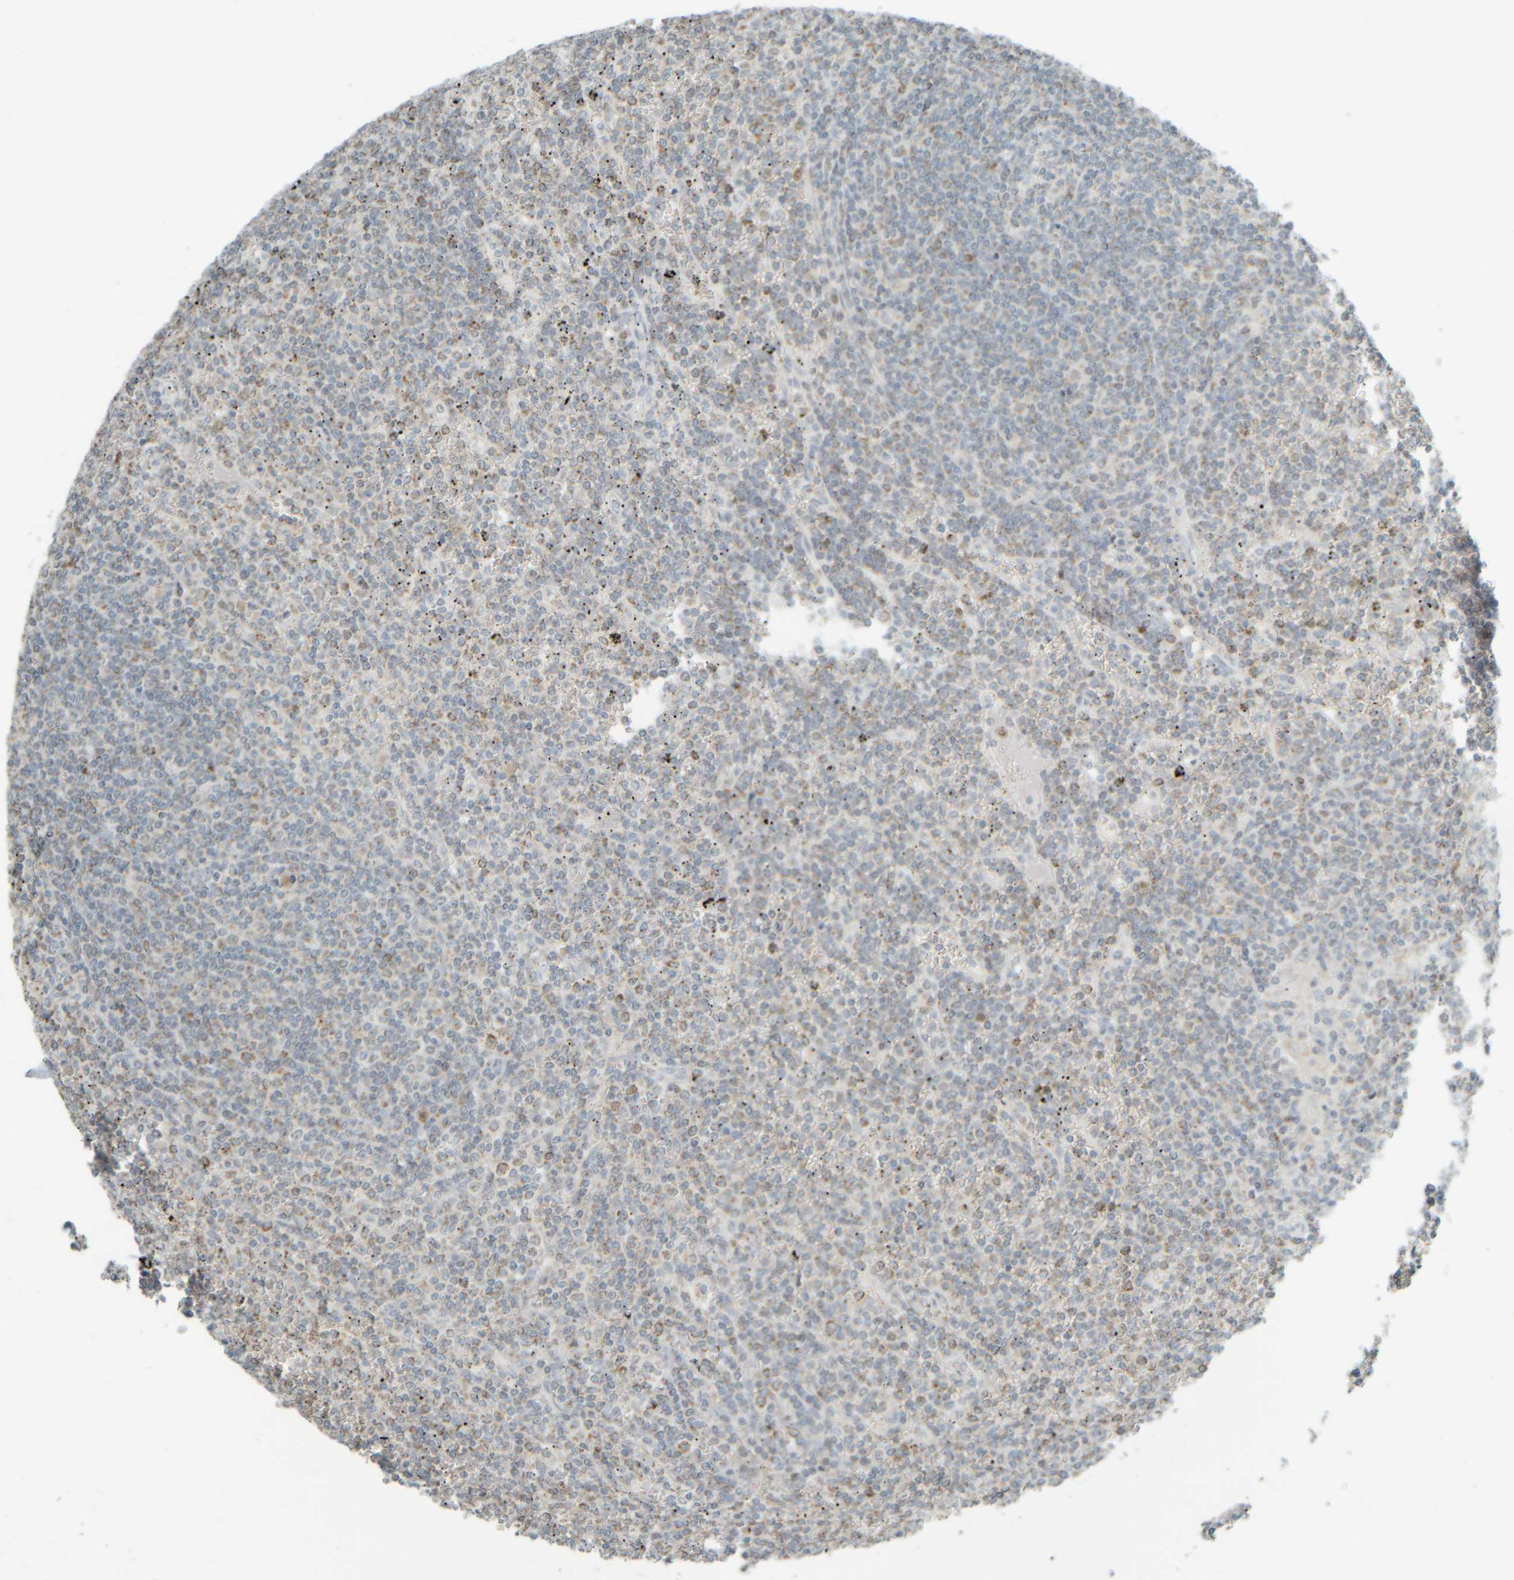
{"staining": {"intensity": "weak", "quantity": "<25%", "location": "cytoplasmic/membranous"}, "tissue": "lymphoma", "cell_type": "Tumor cells", "image_type": "cancer", "snomed": [{"axis": "morphology", "description": "Malignant lymphoma, non-Hodgkin's type, Low grade"}, {"axis": "topography", "description": "Spleen"}], "caption": "This is an IHC histopathology image of malignant lymphoma, non-Hodgkin's type (low-grade). There is no positivity in tumor cells.", "gene": "PTGES3L-AARSD1", "patient": {"sex": "female", "age": 19}}